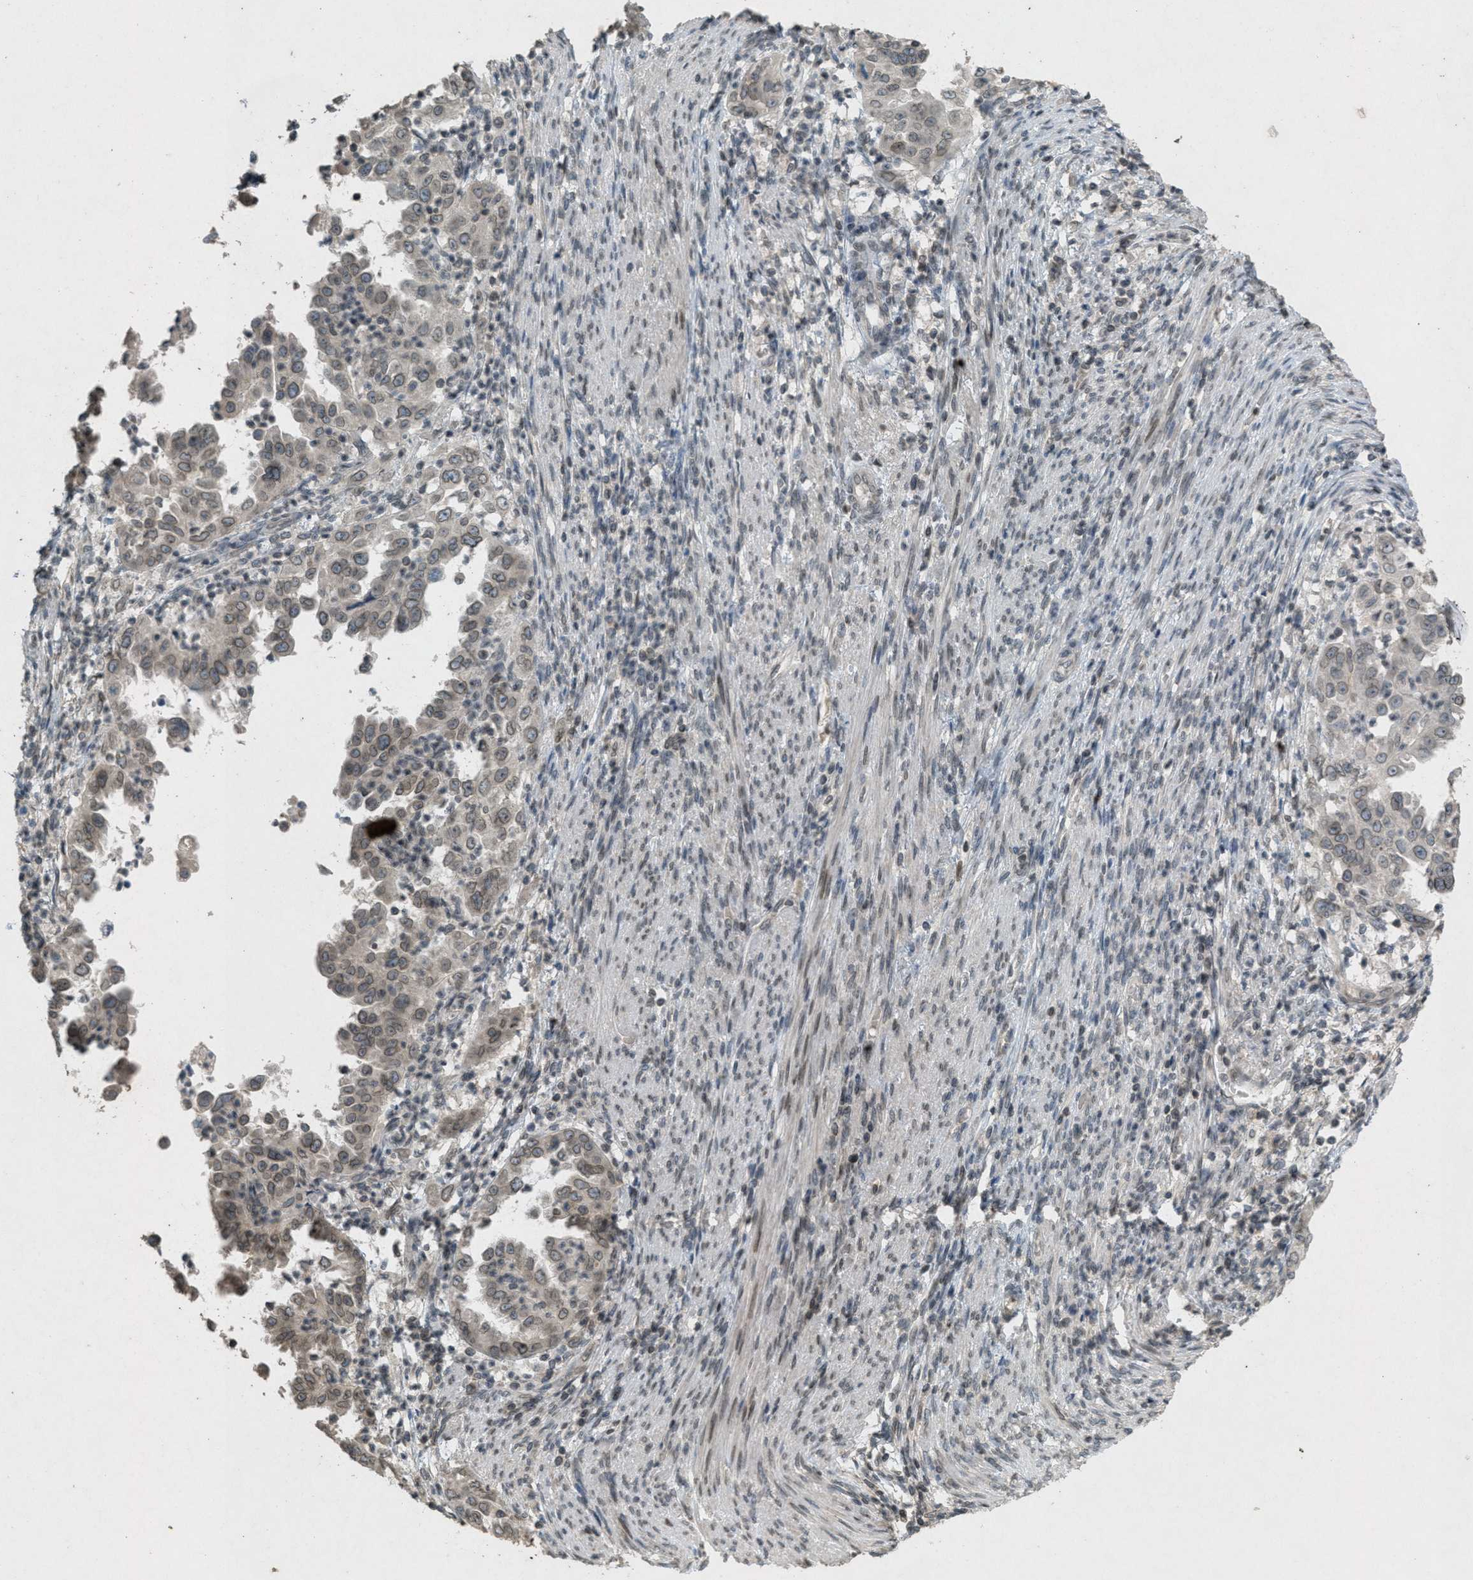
{"staining": {"intensity": "weak", "quantity": "25%-75%", "location": "cytoplasmic/membranous,nuclear"}, "tissue": "endometrial cancer", "cell_type": "Tumor cells", "image_type": "cancer", "snomed": [{"axis": "morphology", "description": "Adenocarcinoma, NOS"}, {"axis": "topography", "description": "Endometrium"}], "caption": "Endometrial cancer stained for a protein reveals weak cytoplasmic/membranous and nuclear positivity in tumor cells.", "gene": "ABHD6", "patient": {"sex": "female", "age": 85}}